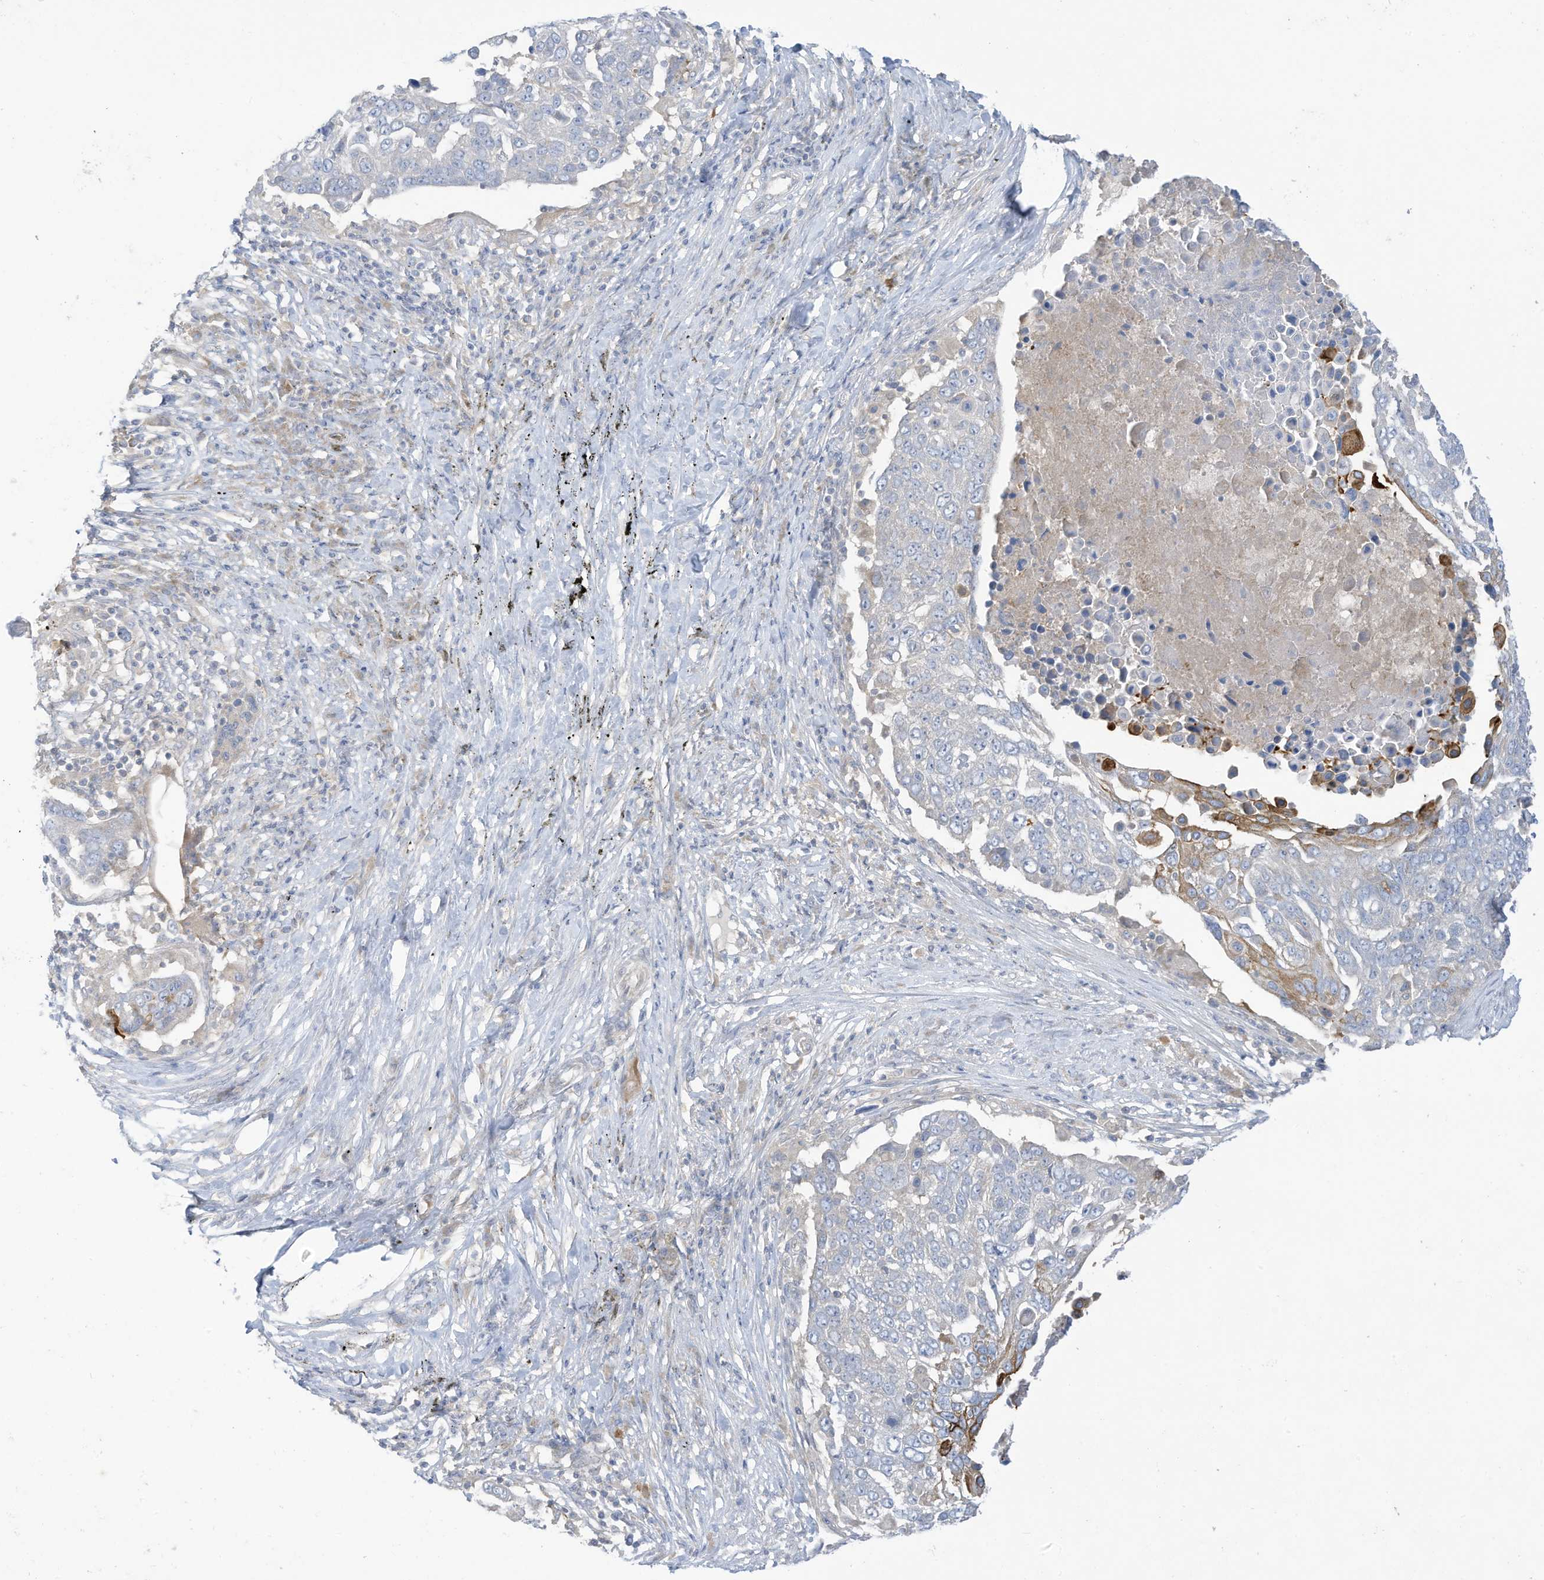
{"staining": {"intensity": "moderate", "quantity": "<25%", "location": "cytoplasmic/membranous"}, "tissue": "lung cancer", "cell_type": "Tumor cells", "image_type": "cancer", "snomed": [{"axis": "morphology", "description": "Squamous cell carcinoma, NOS"}, {"axis": "topography", "description": "Lung"}], "caption": "The image shows a brown stain indicating the presence of a protein in the cytoplasmic/membranous of tumor cells in lung cancer. (brown staining indicates protein expression, while blue staining denotes nuclei).", "gene": "LRRN2", "patient": {"sex": "male", "age": 66}}